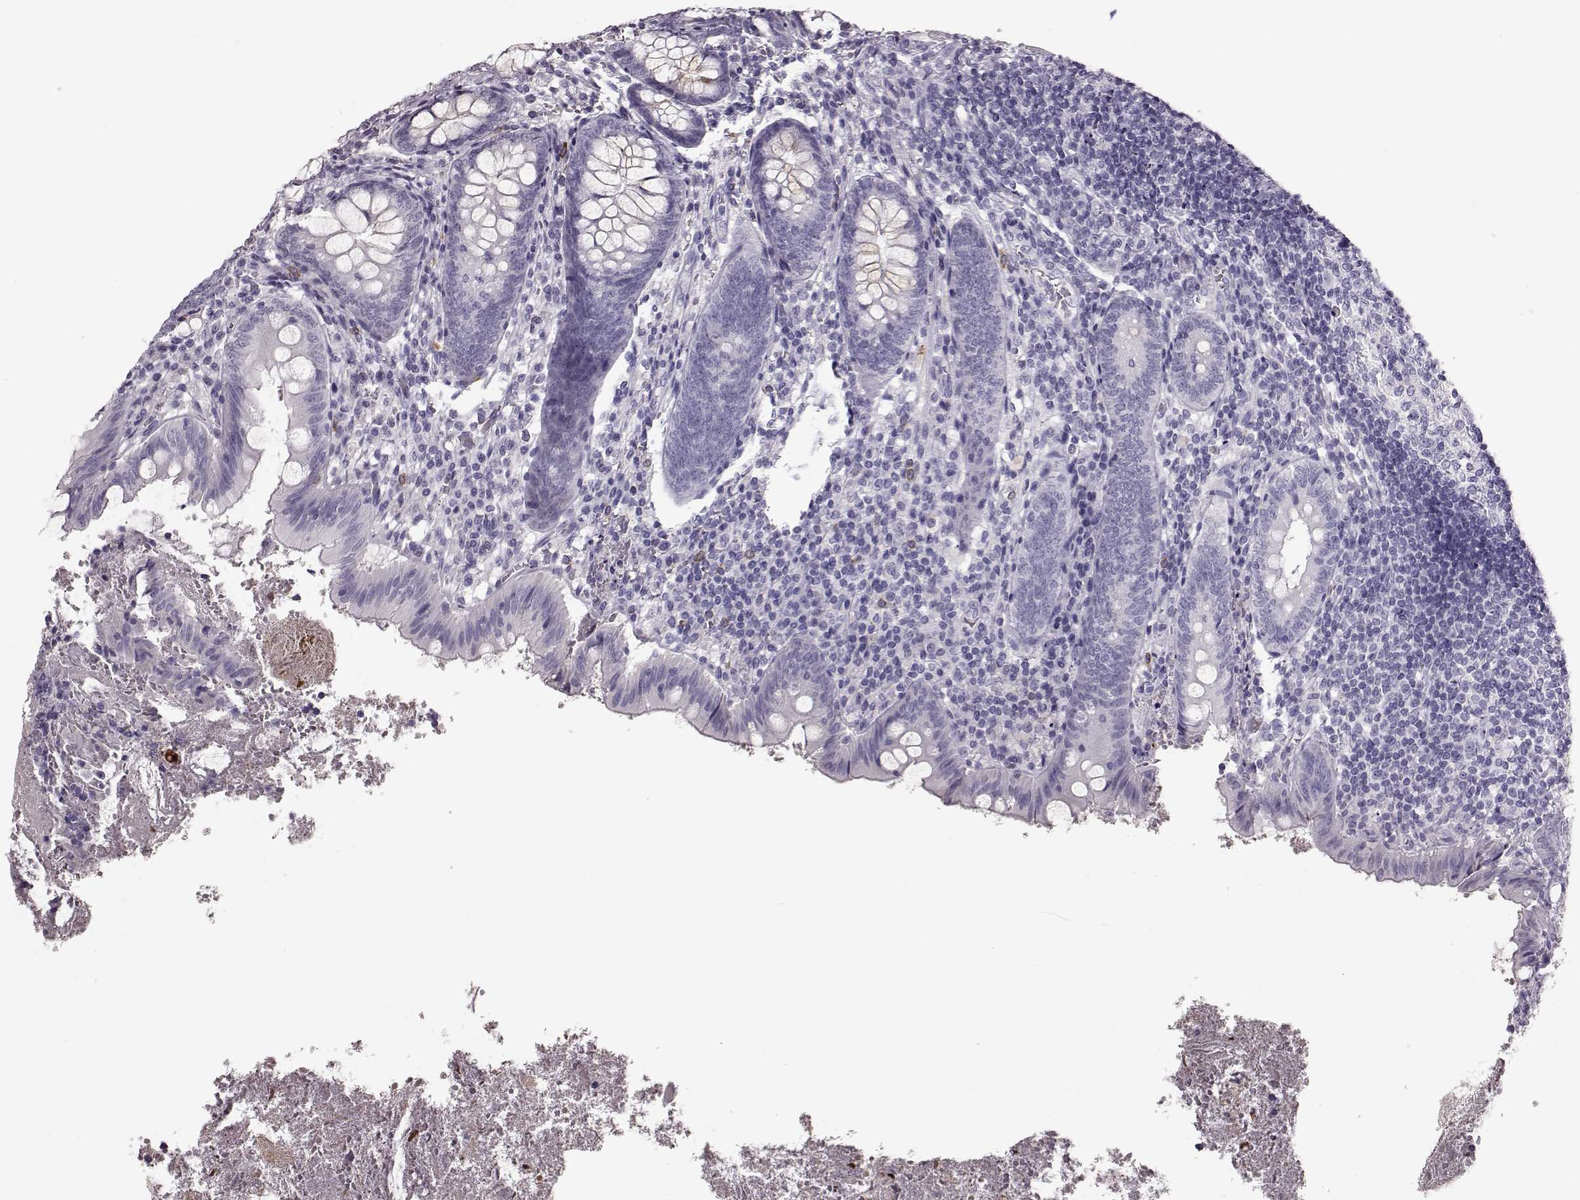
{"staining": {"intensity": "negative", "quantity": "none", "location": "none"}, "tissue": "appendix", "cell_type": "Glandular cells", "image_type": "normal", "snomed": [{"axis": "morphology", "description": "Normal tissue, NOS"}, {"axis": "topography", "description": "Appendix"}], "caption": "This is an immunohistochemistry (IHC) image of benign human appendix. There is no positivity in glandular cells.", "gene": "NPTXR", "patient": {"sex": "female", "age": 23}}